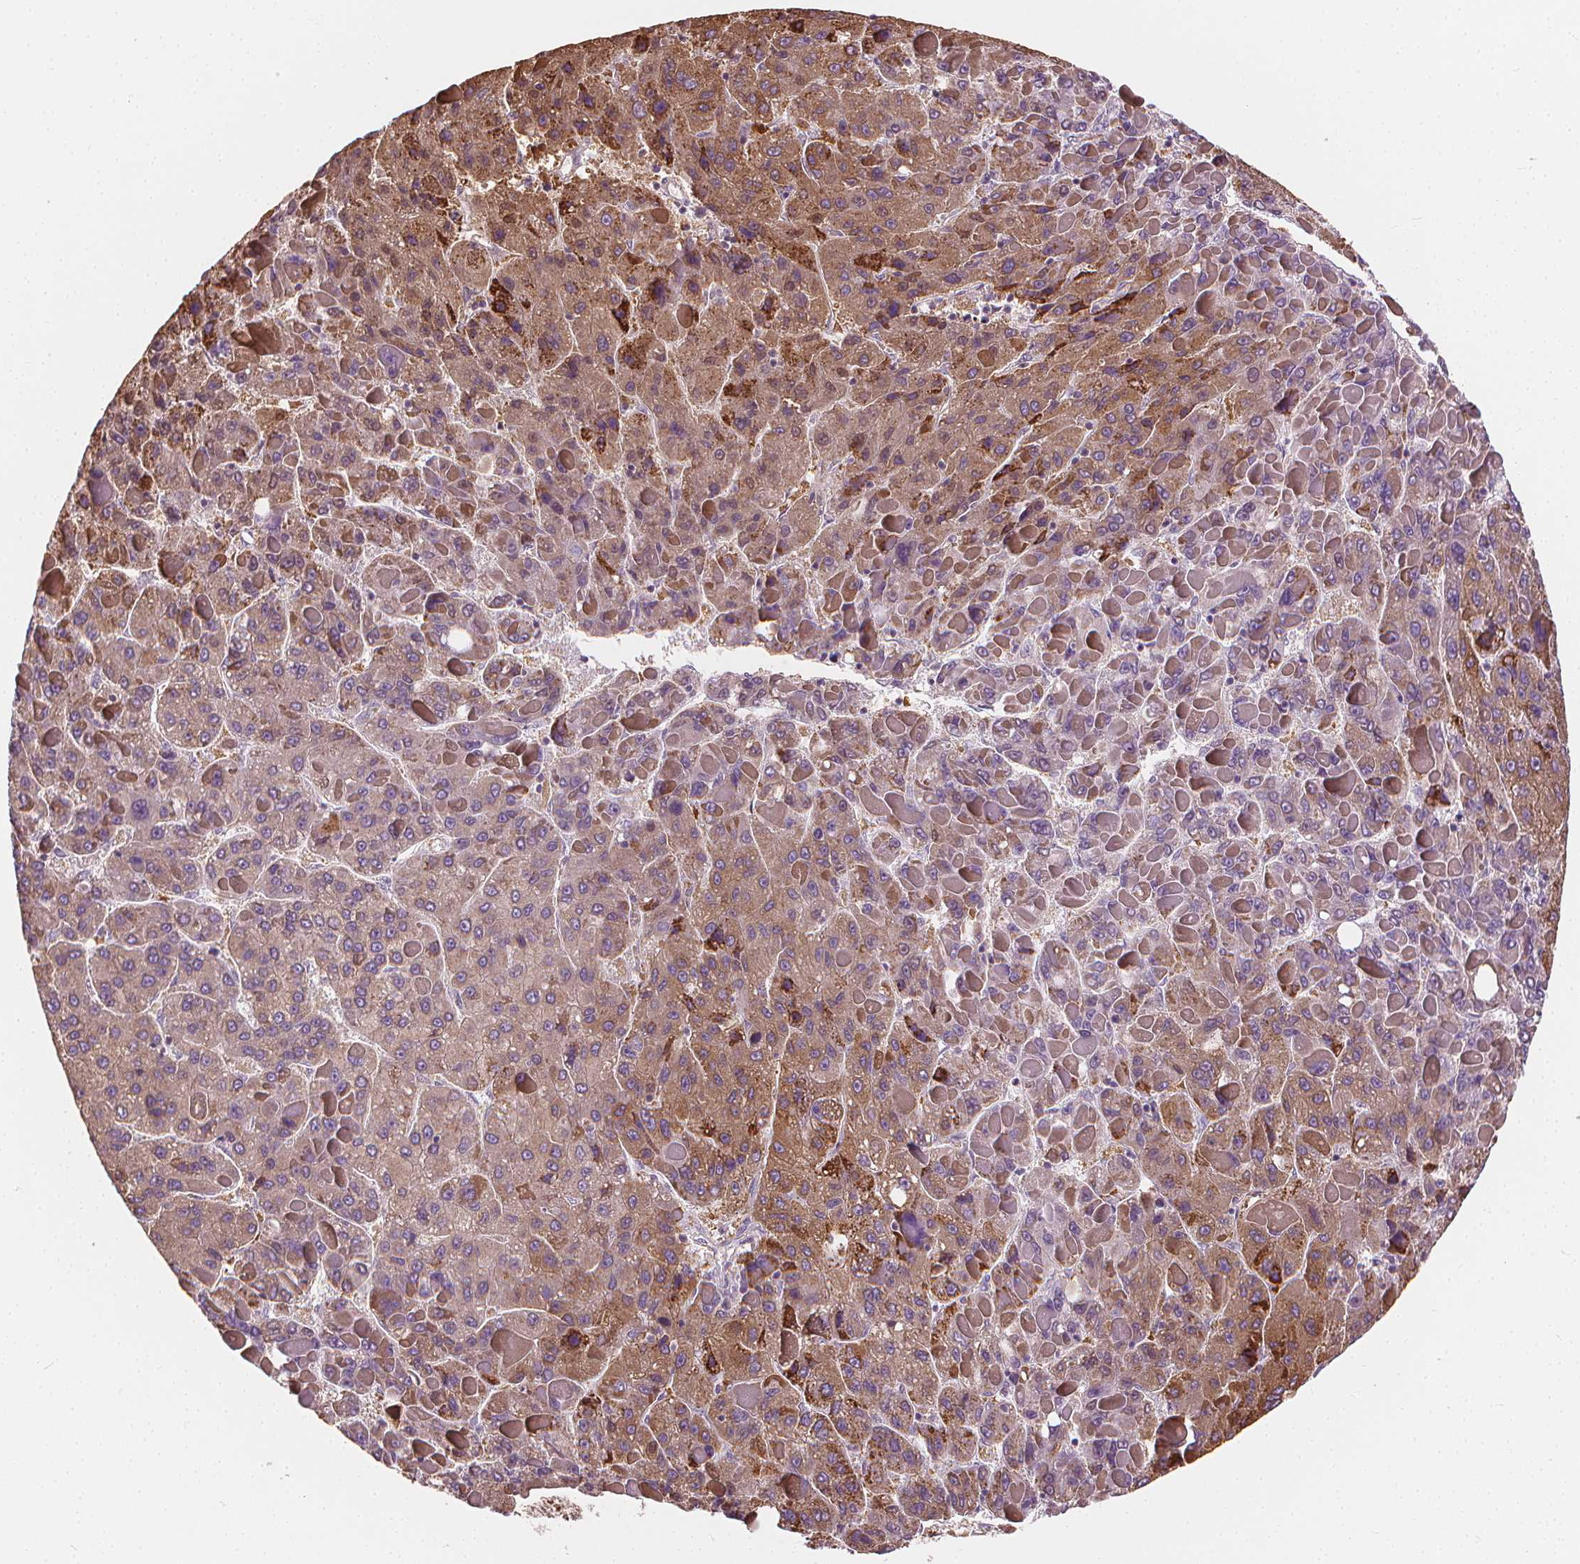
{"staining": {"intensity": "moderate", "quantity": ">75%", "location": "cytoplasmic/membranous"}, "tissue": "liver cancer", "cell_type": "Tumor cells", "image_type": "cancer", "snomed": [{"axis": "morphology", "description": "Carcinoma, Hepatocellular, NOS"}, {"axis": "topography", "description": "Liver"}], "caption": "An IHC image of neoplastic tissue is shown. Protein staining in brown highlights moderate cytoplasmic/membranous positivity in liver hepatocellular carcinoma within tumor cells. The staining was performed using DAB to visualize the protein expression in brown, while the nuclei were stained in blue with hematoxylin (Magnification: 20x).", "gene": "RAB20", "patient": {"sex": "female", "age": 82}}